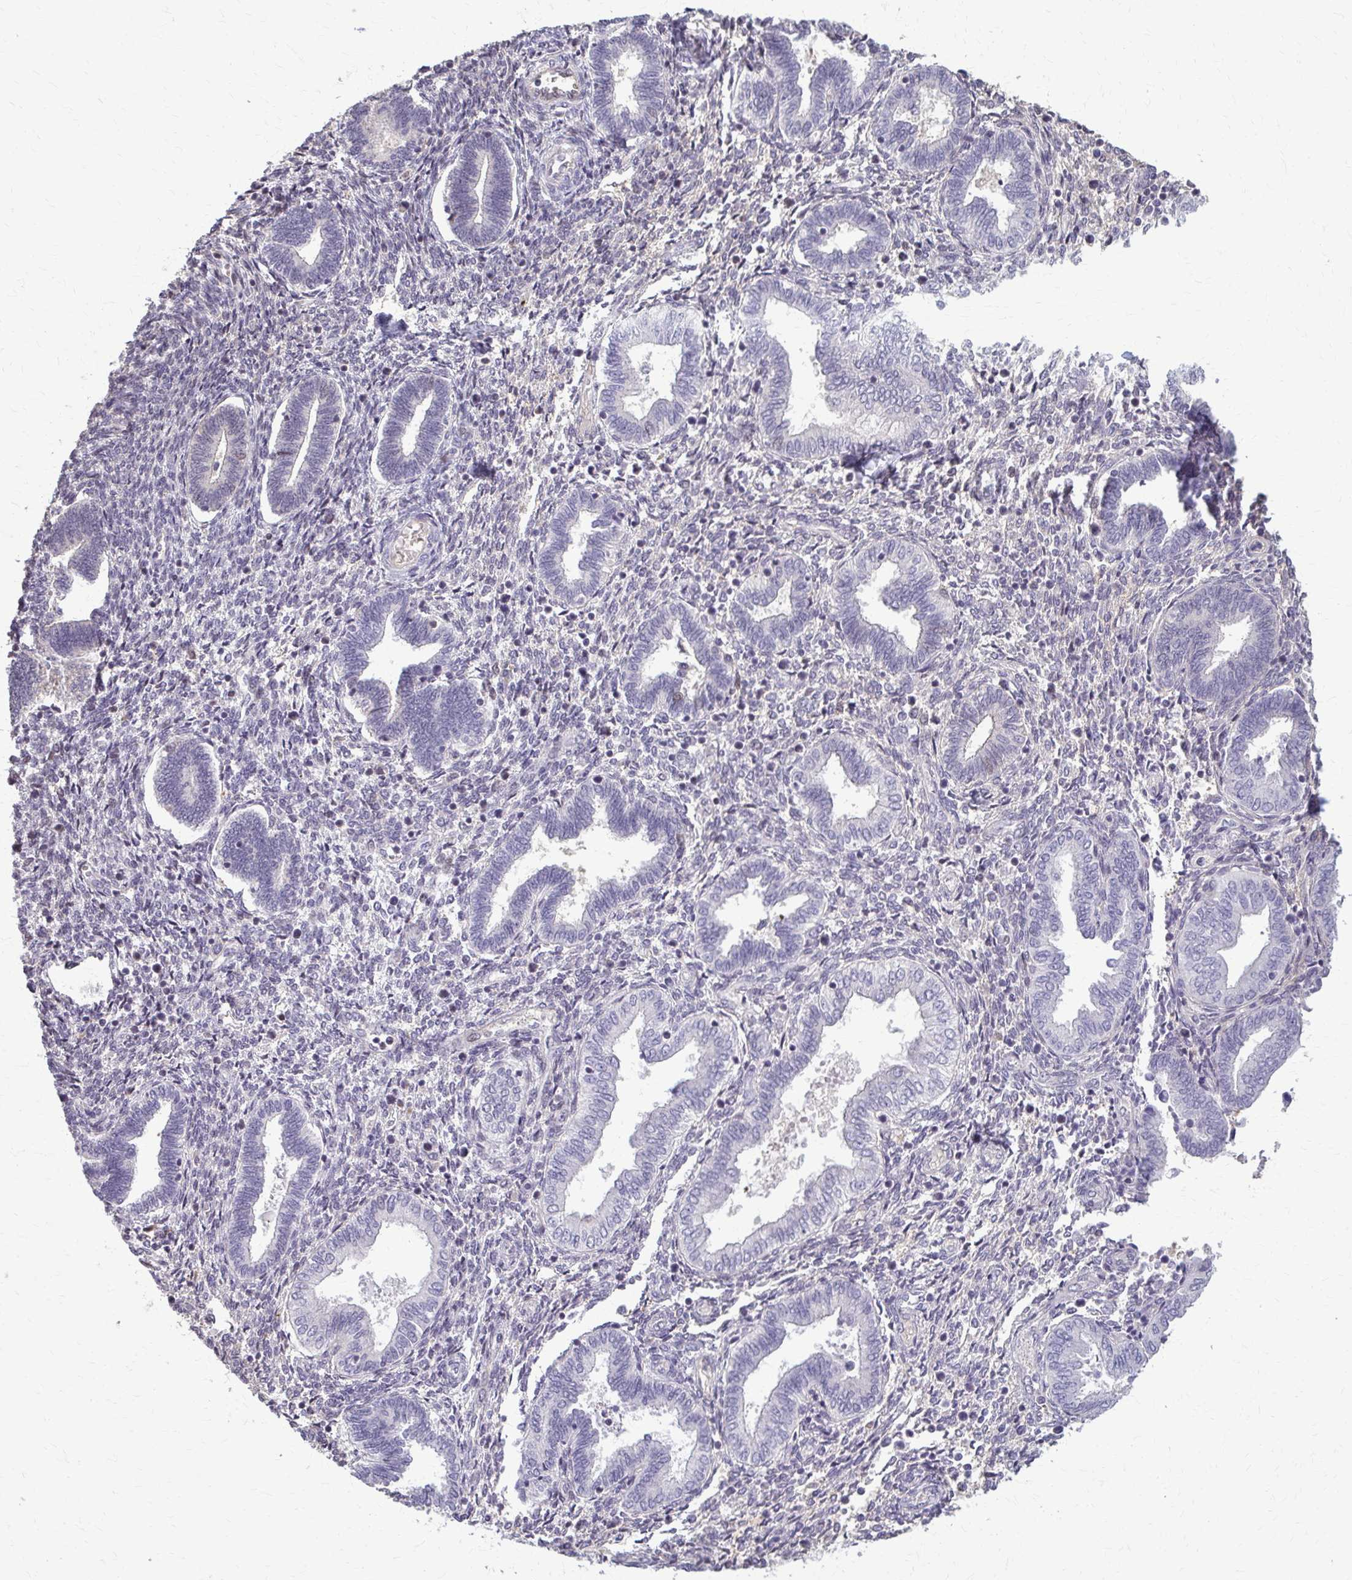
{"staining": {"intensity": "negative", "quantity": "none", "location": "none"}, "tissue": "endometrium", "cell_type": "Cells in endometrial stroma", "image_type": "normal", "snomed": [{"axis": "morphology", "description": "Normal tissue, NOS"}, {"axis": "topography", "description": "Endometrium"}], "caption": "A micrograph of endometrium stained for a protein shows no brown staining in cells in endometrial stroma.", "gene": "ZNF34", "patient": {"sex": "female", "age": 42}}